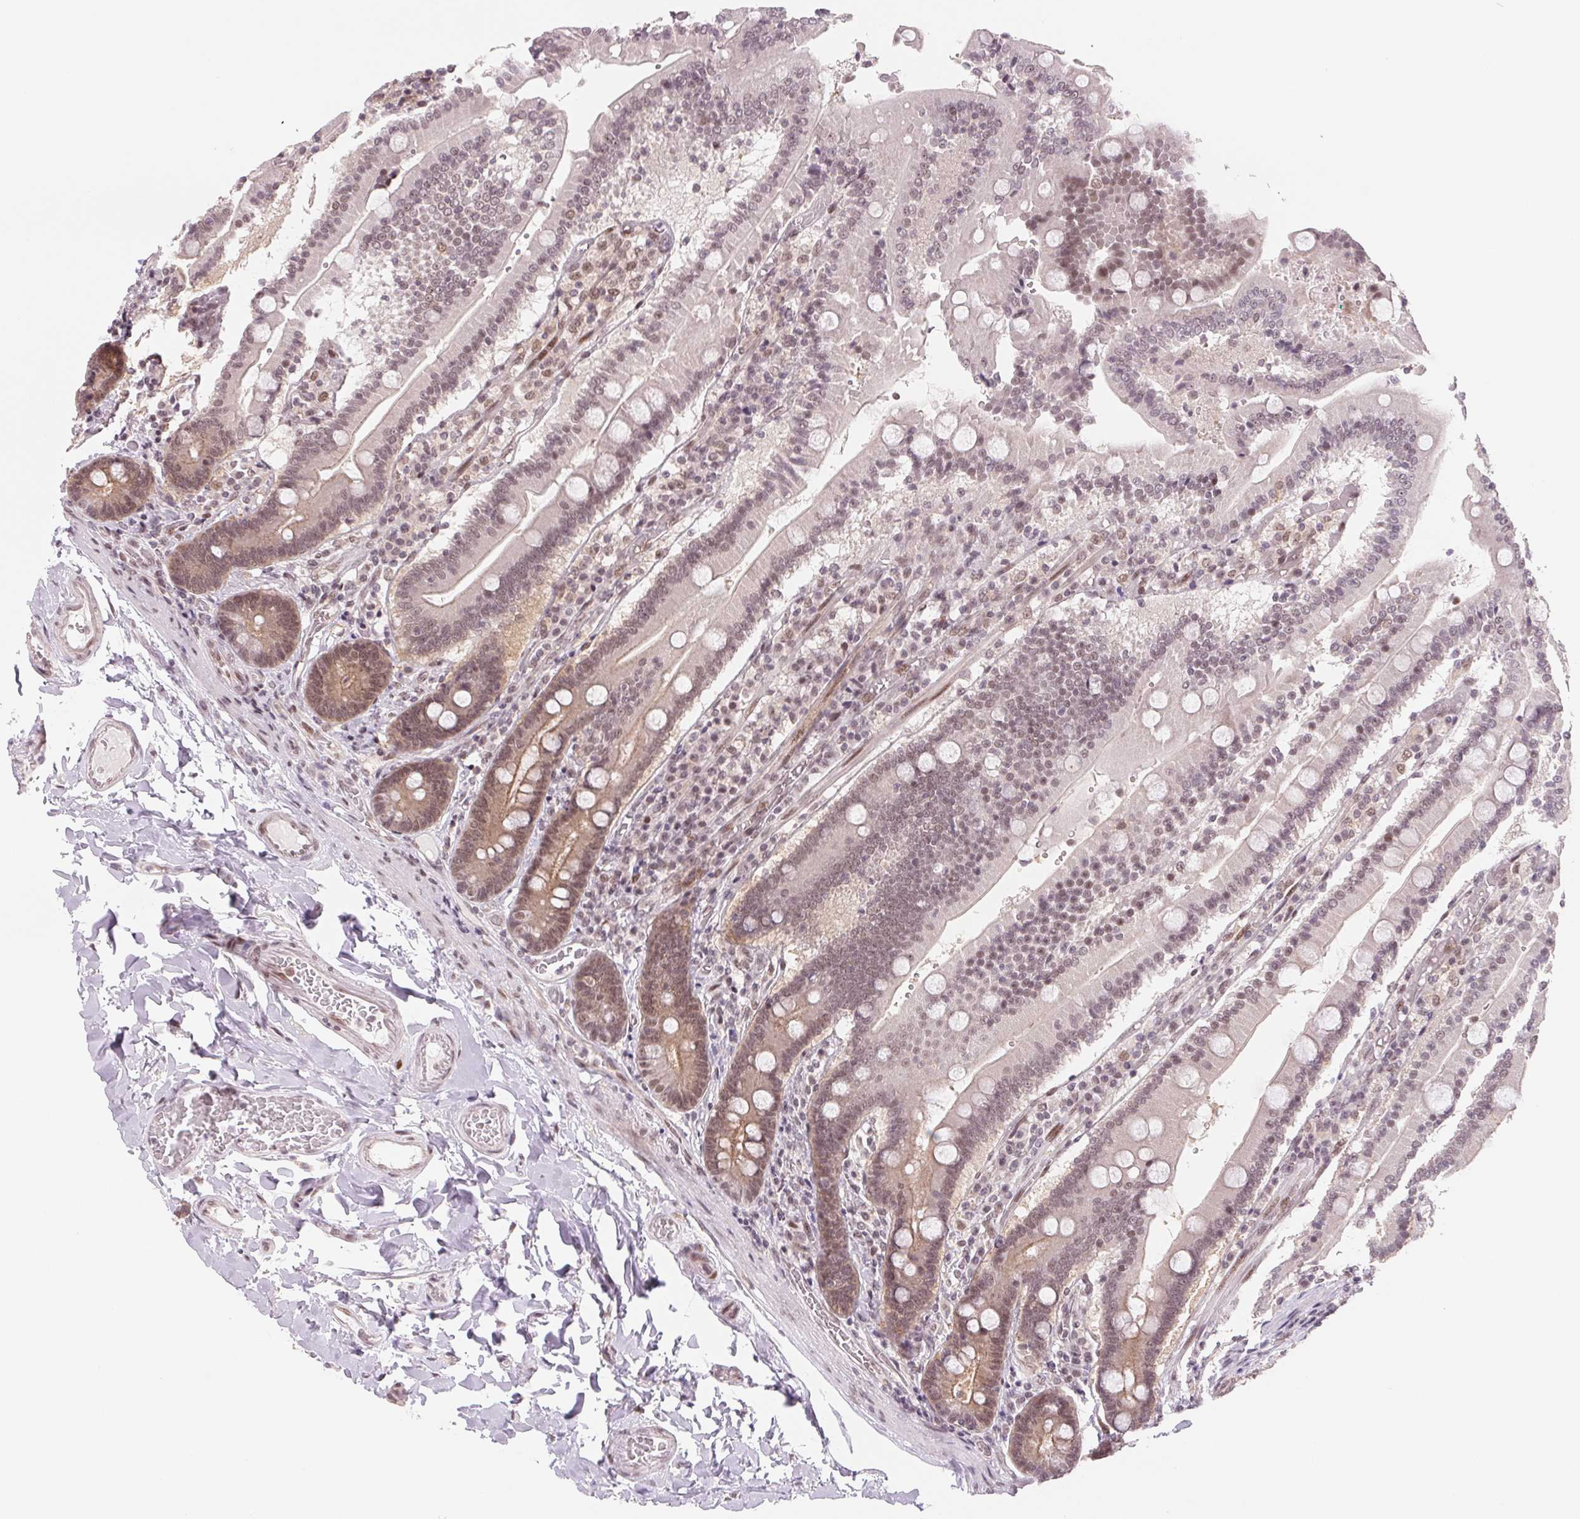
{"staining": {"intensity": "moderate", "quantity": "25%-75%", "location": "cytoplasmic/membranous,nuclear"}, "tissue": "duodenum", "cell_type": "Glandular cells", "image_type": "normal", "snomed": [{"axis": "morphology", "description": "Normal tissue, NOS"}, {"axis": "topography", "description": "Duodenum"}], "caption": "The photomicrograph displays staining of benign duodenum, revealing moderate cytoplasmic/membranous,nuclear protein expression (brown color) within glandular cells.", "gene": "DNAJB6", "patient": {"sex": "female", "age": 62}}